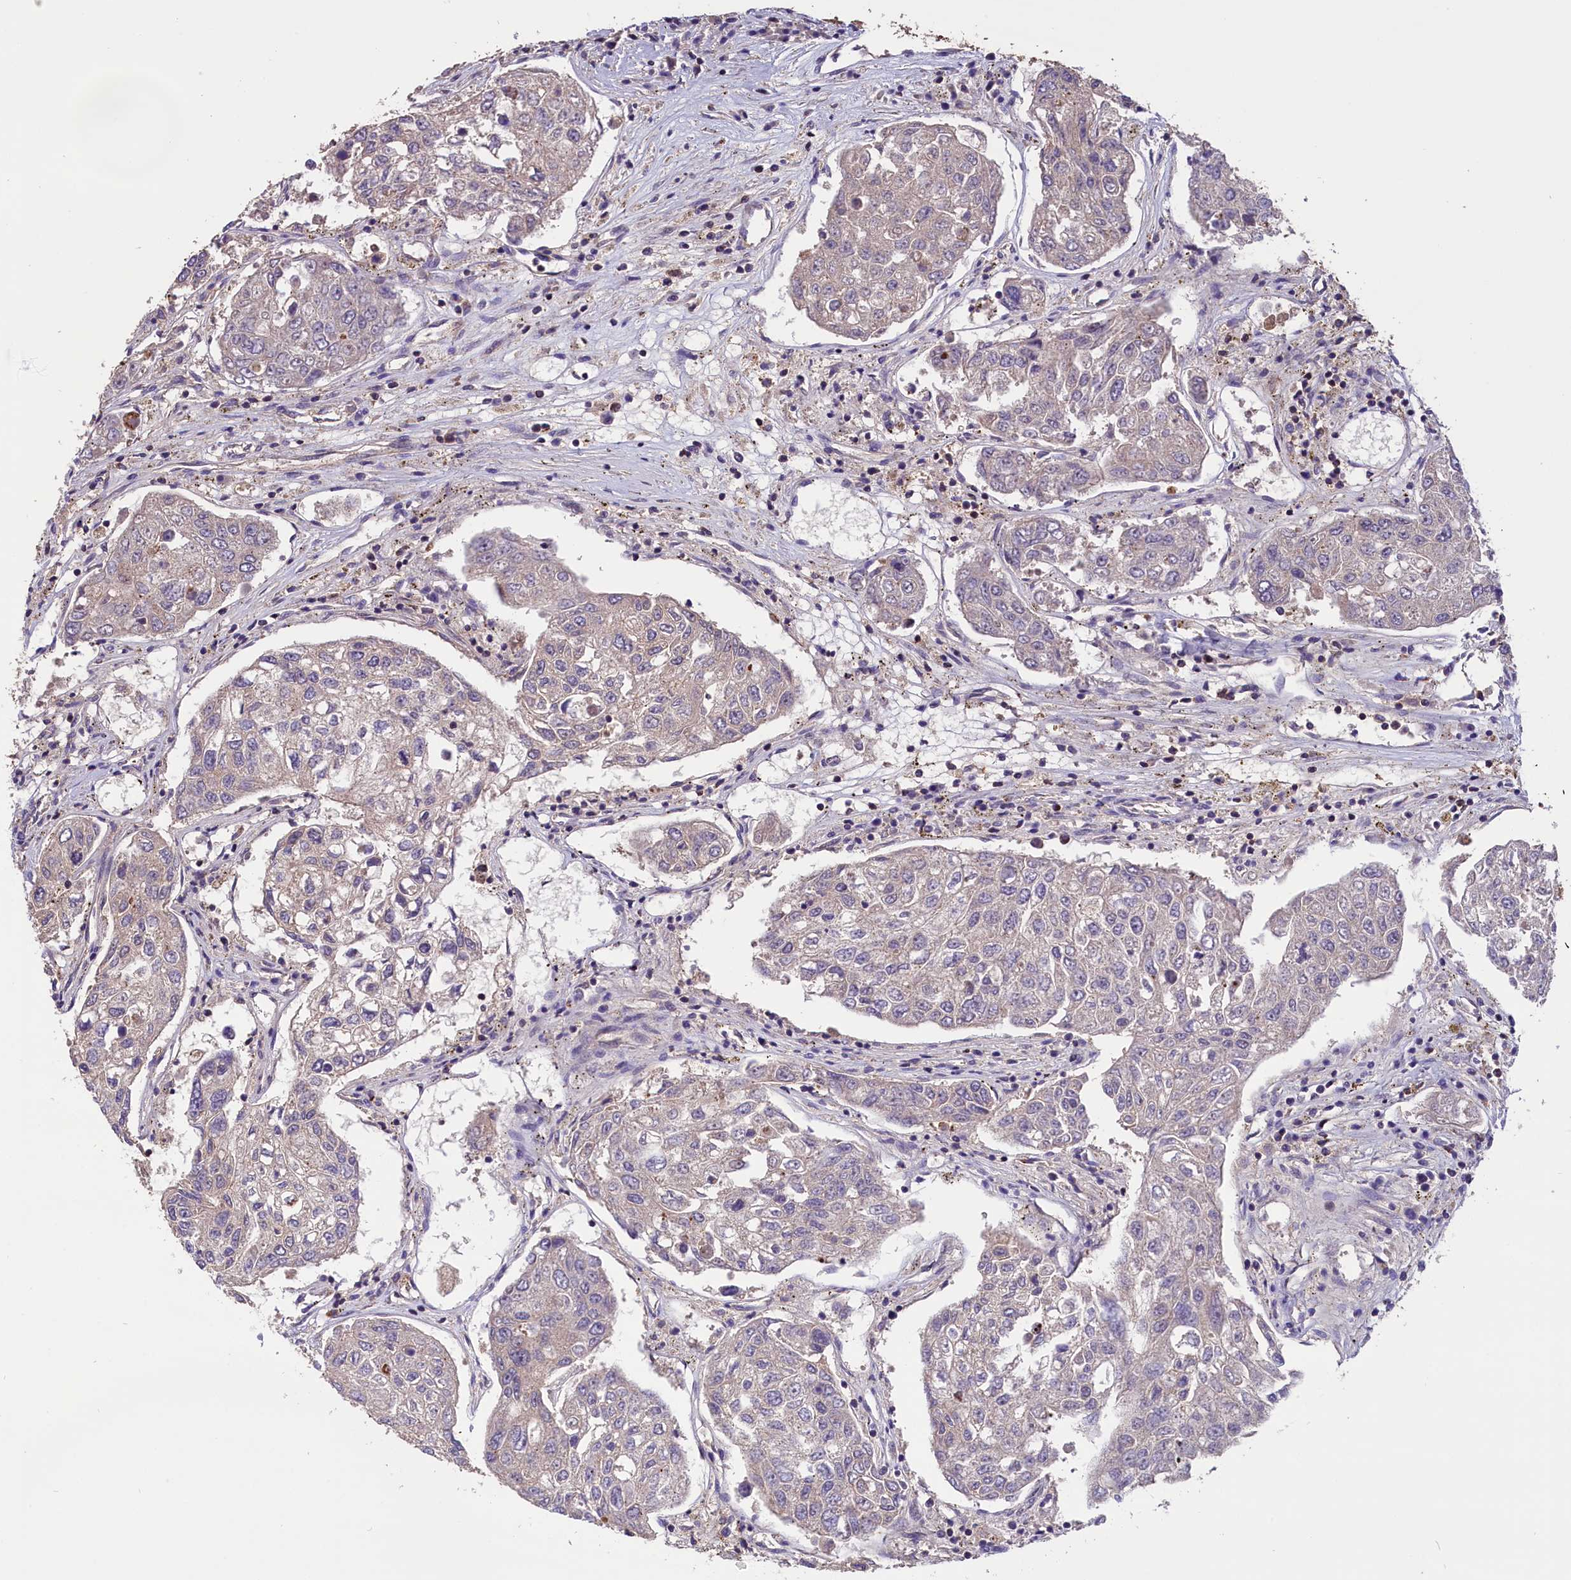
{"staining": {"intensity": "negative", "quantity": "none", "location": "none"}, "tissue": "urothelial cancer", "cell_type": "Tumor cells", "image_type": "cancer", "snomed": [{"axis": "morphology", "description": "Urothelial carcinoma, High grade"}, {"axis": "topography", "description": "Lymph node"}, {"axis": "topography", "description": "Urinary bladder"}], "caption": "A high-resolution histopathology image shows immunohistochemistry staining of high-grade urothelial carcinoma, which displays no significant expression in tumor cells.", "gene": "IST1", "patient": {"sex": "male", "age": 51}}